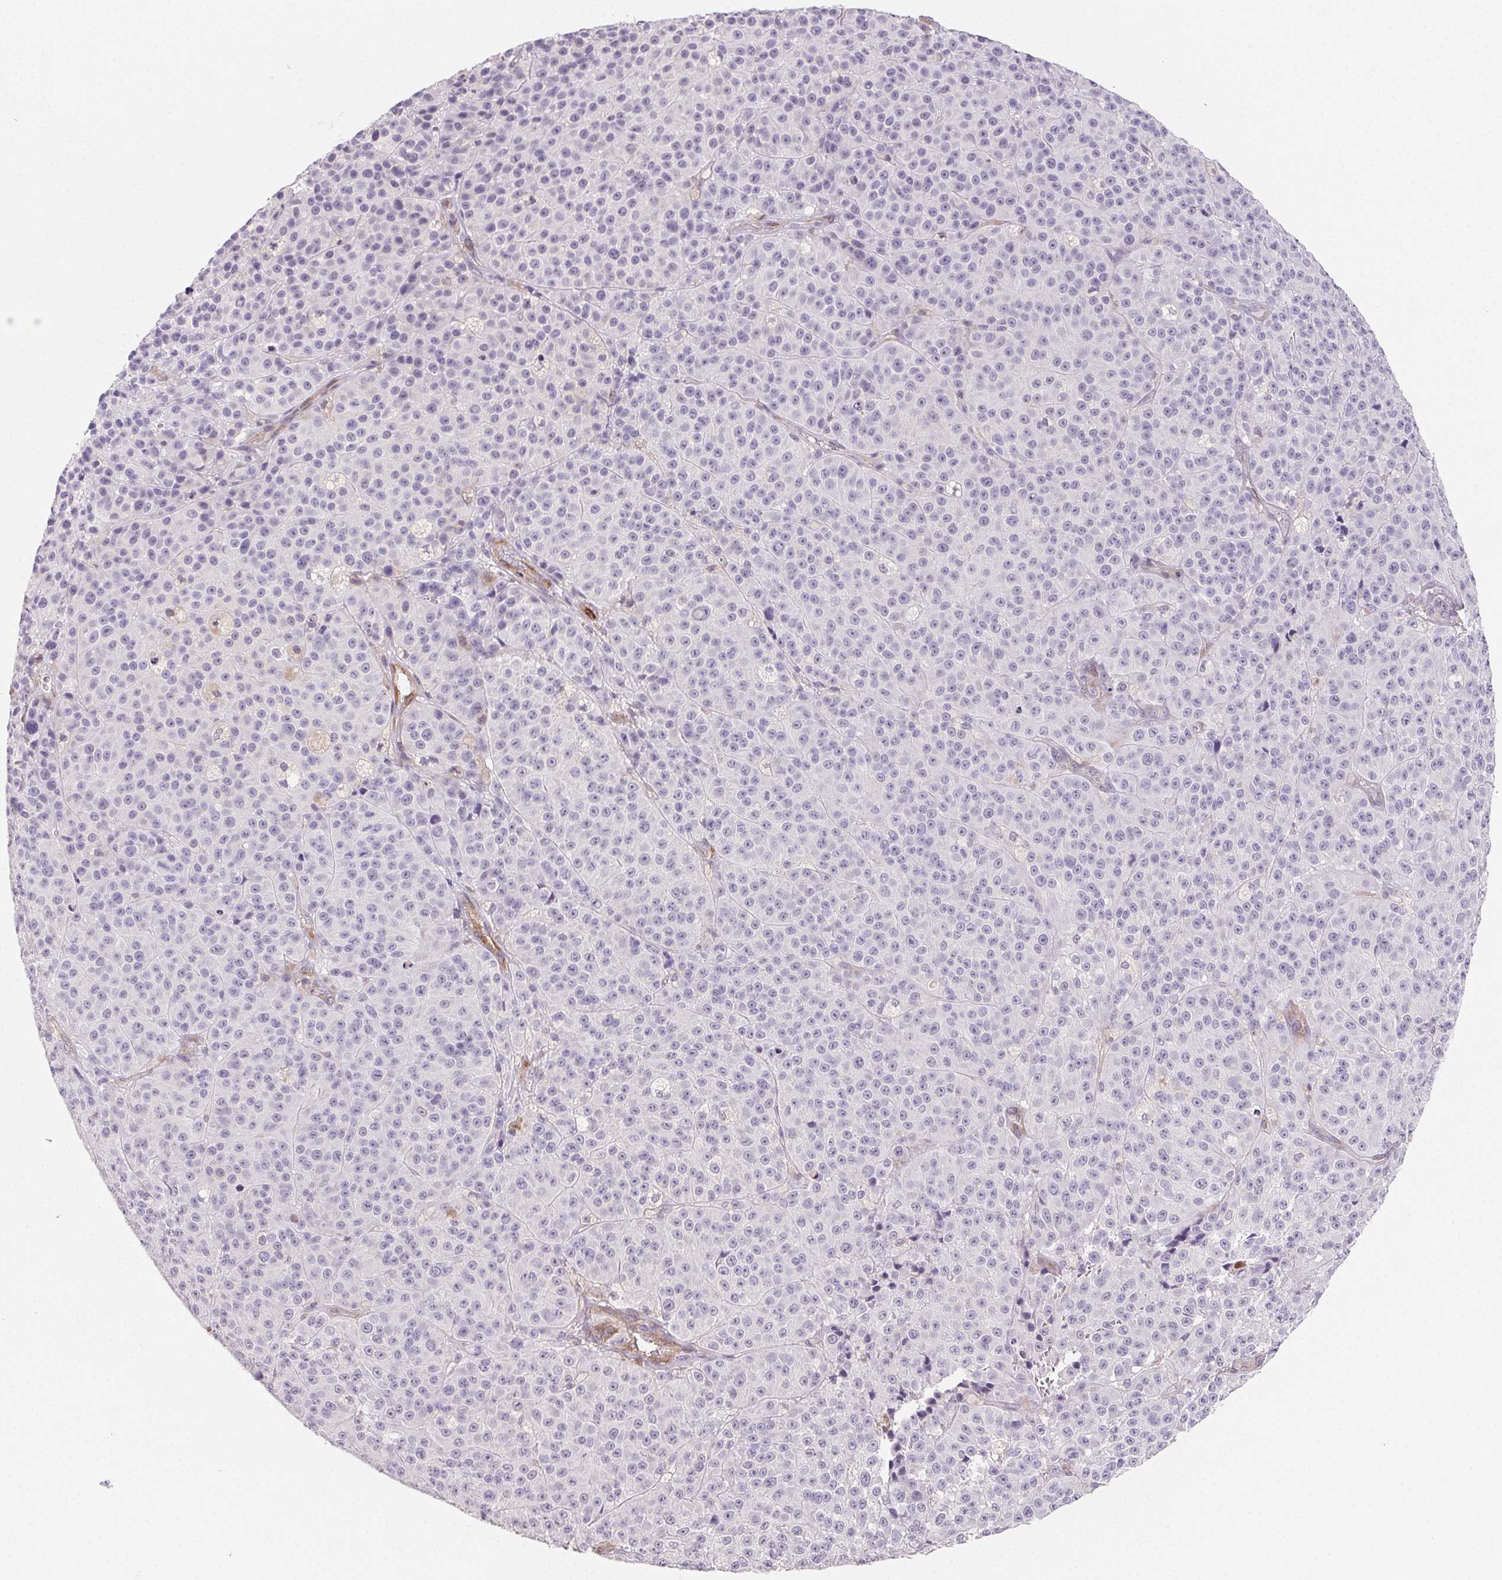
{"staining": {"intensity": "negative", "quantity": "none", "location": "none"}, "tissue": "melanoma", "cell_type": "Tumor cells", "image_type": "cancer", "snomed": [{"axis": "morphology", "description": "Malignant melanoma, NOS"}, {"axis": "topography", "description": "Skin"}], "caption": "A high-resolution histopathology image shows IHC staining of melanoma, which shows no significant staining in tumor cells.", "gene": "GBP1", "patient": {"sex": "female", "age": 58}}